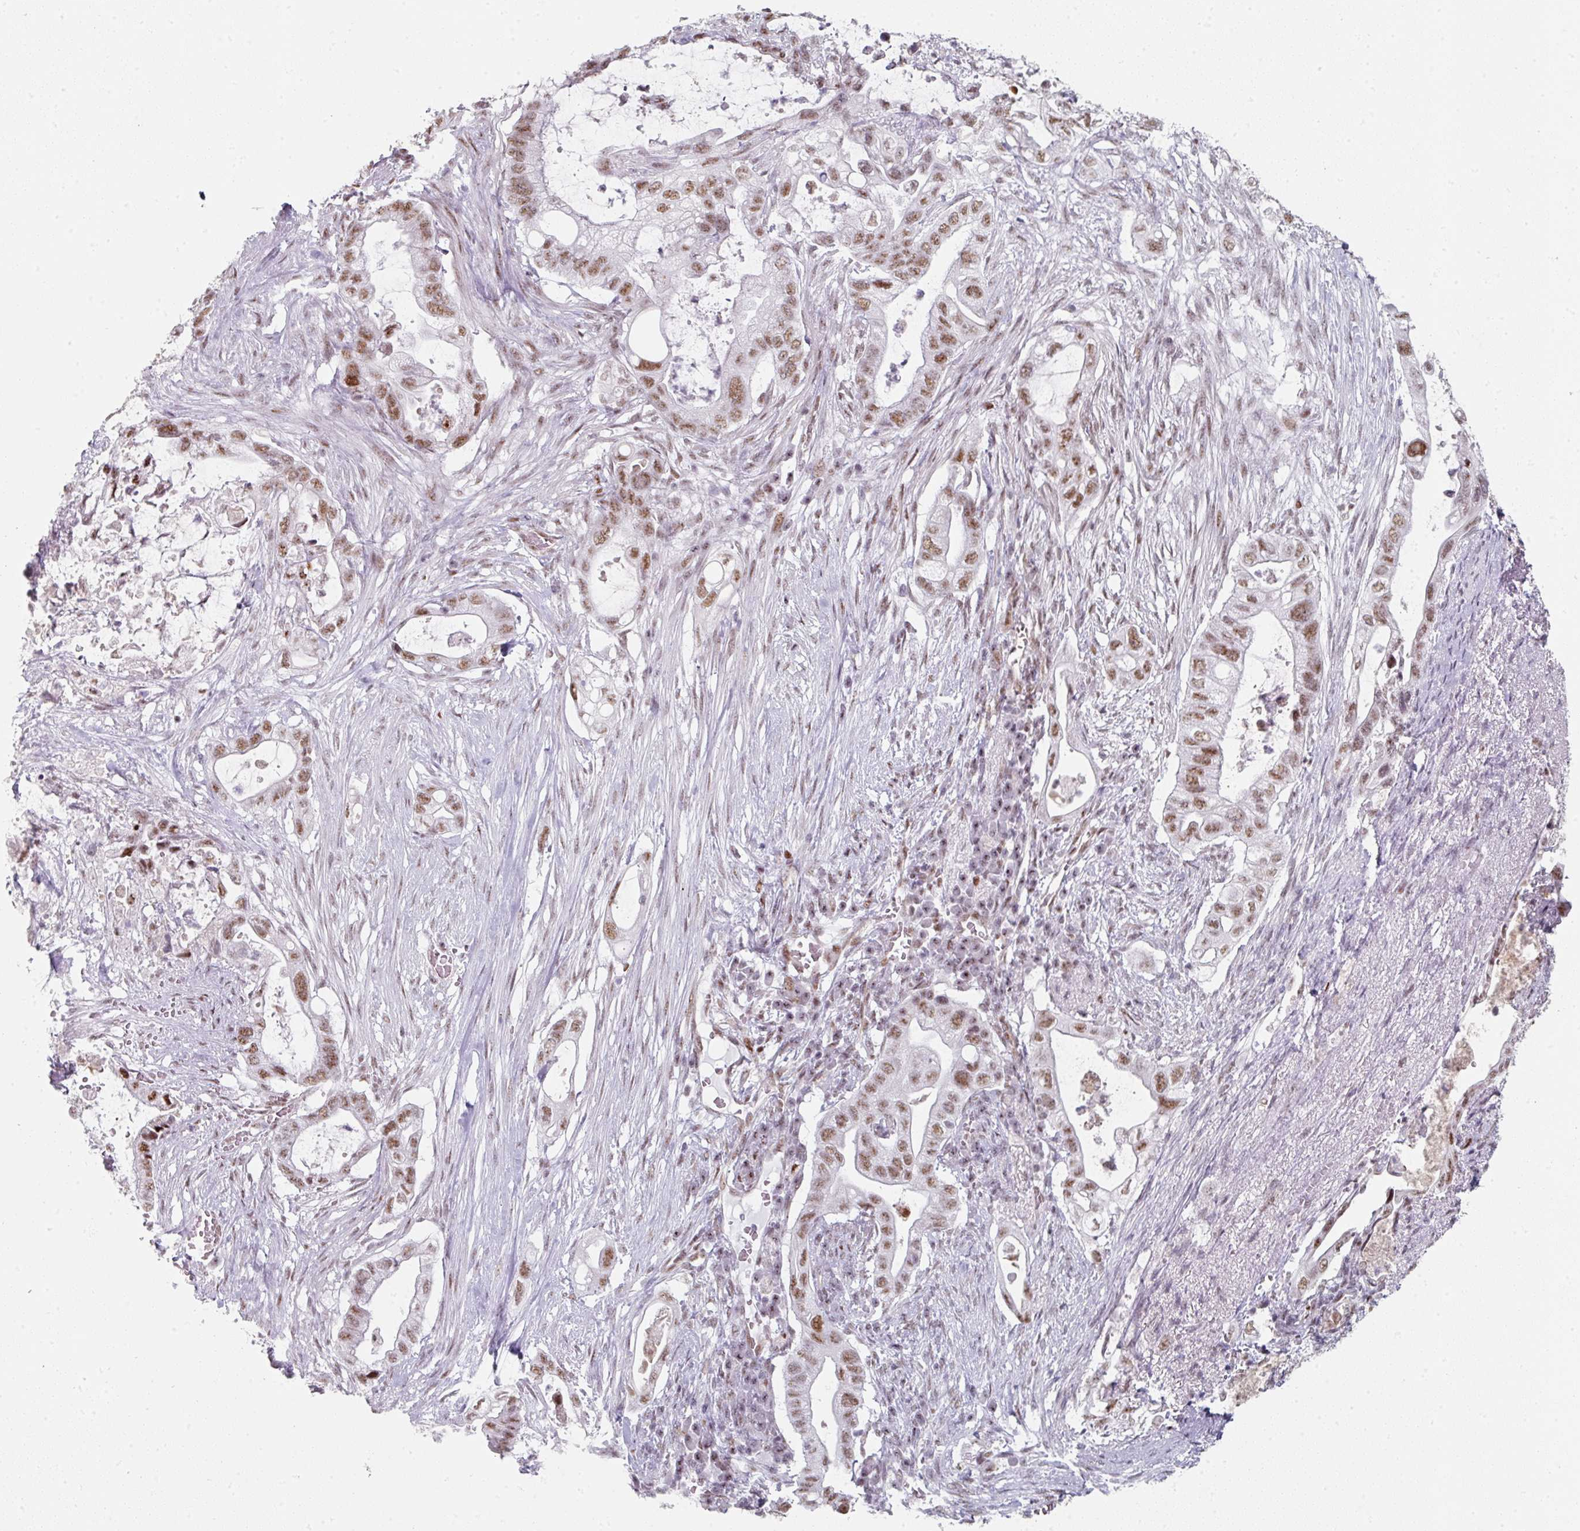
{"staining": {"intensity": "moderate", "quantity": ">75%", "location": "nuclear"}, "tissue": "pancreatic cancer", "cell_type": "Tumor cells", "image_type": "cancer", "snomed": [{"axis": "morphology", "description": "Adenocarcinoma, NOS"}, {"axis": "topography", "description": "Pancreas"}], "caption": "Pancreatic cancer stained for a protein (brown) shows moderate nuclear positive staining in about >75% of tumor cells.", "gene": "SF3B5", "patient": {"sex": "female", "age": 72}}